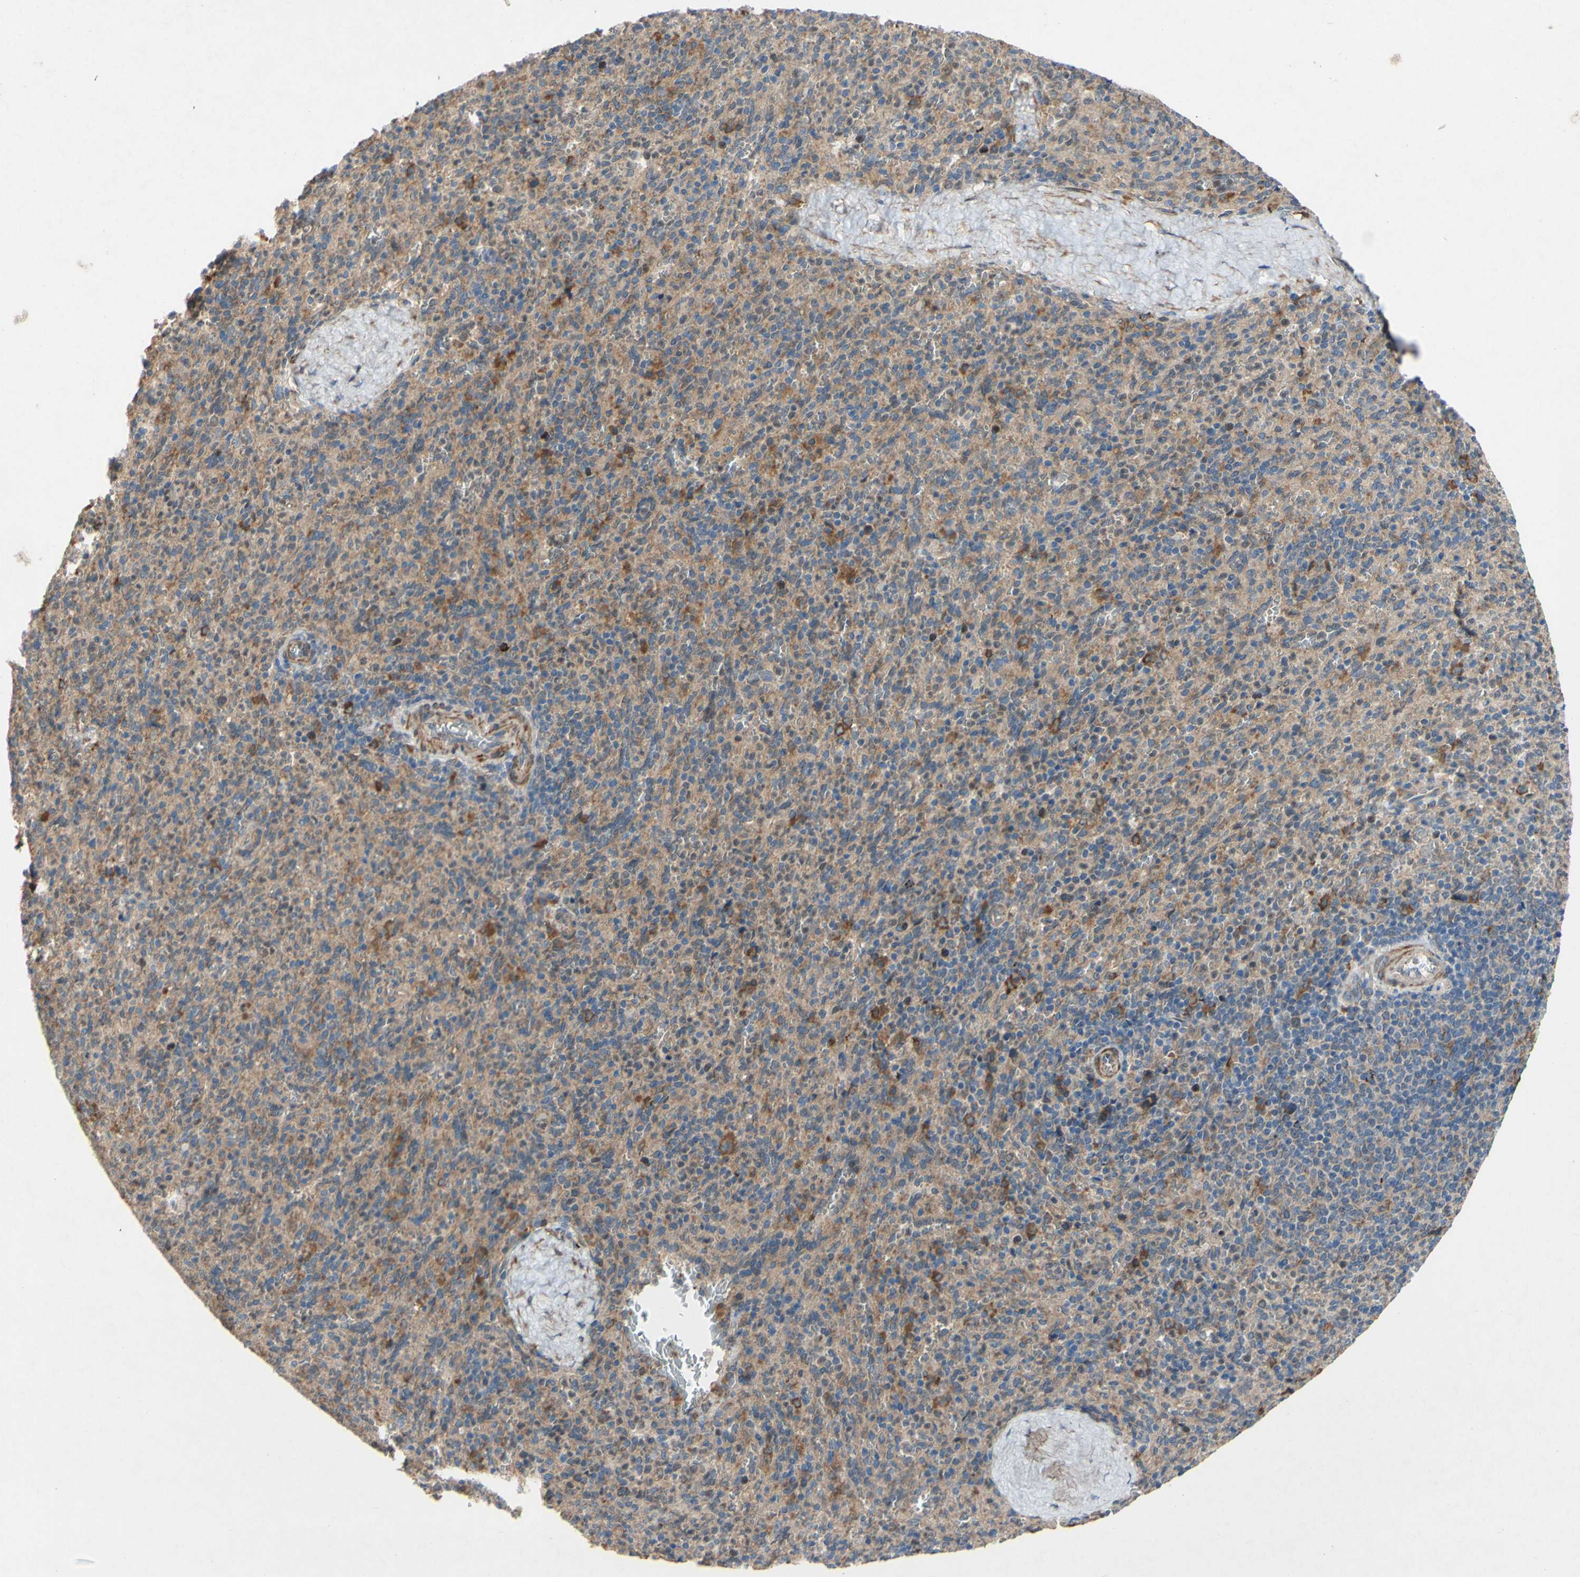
{"staining": {"intensity": "moderate", "quantity": ">75%", "location": "cytoplasmic/membranous,nuclear"}, "tissue": "spleen", "cell_type": "Cells in red pulp", "image_type": "normal", "snomed": [{"axis": "morphology", "description": "Normal tissue, NOS"}, {"axis": "topography", "description": "Spleen"}], "caption": "Protein analysis of benign spleen displays moderate cytoplasmic/membranous,nuclear positivity in approximately >75% of cells in red pulp. Using DAB (3,3'-diaminobenzidine) (brown) and hematoxylin (blue) stains, captured at high magnification using brightfield microscopy.", "gene": "PDGFB", "patient": {"sex": "male", "age": 36}}